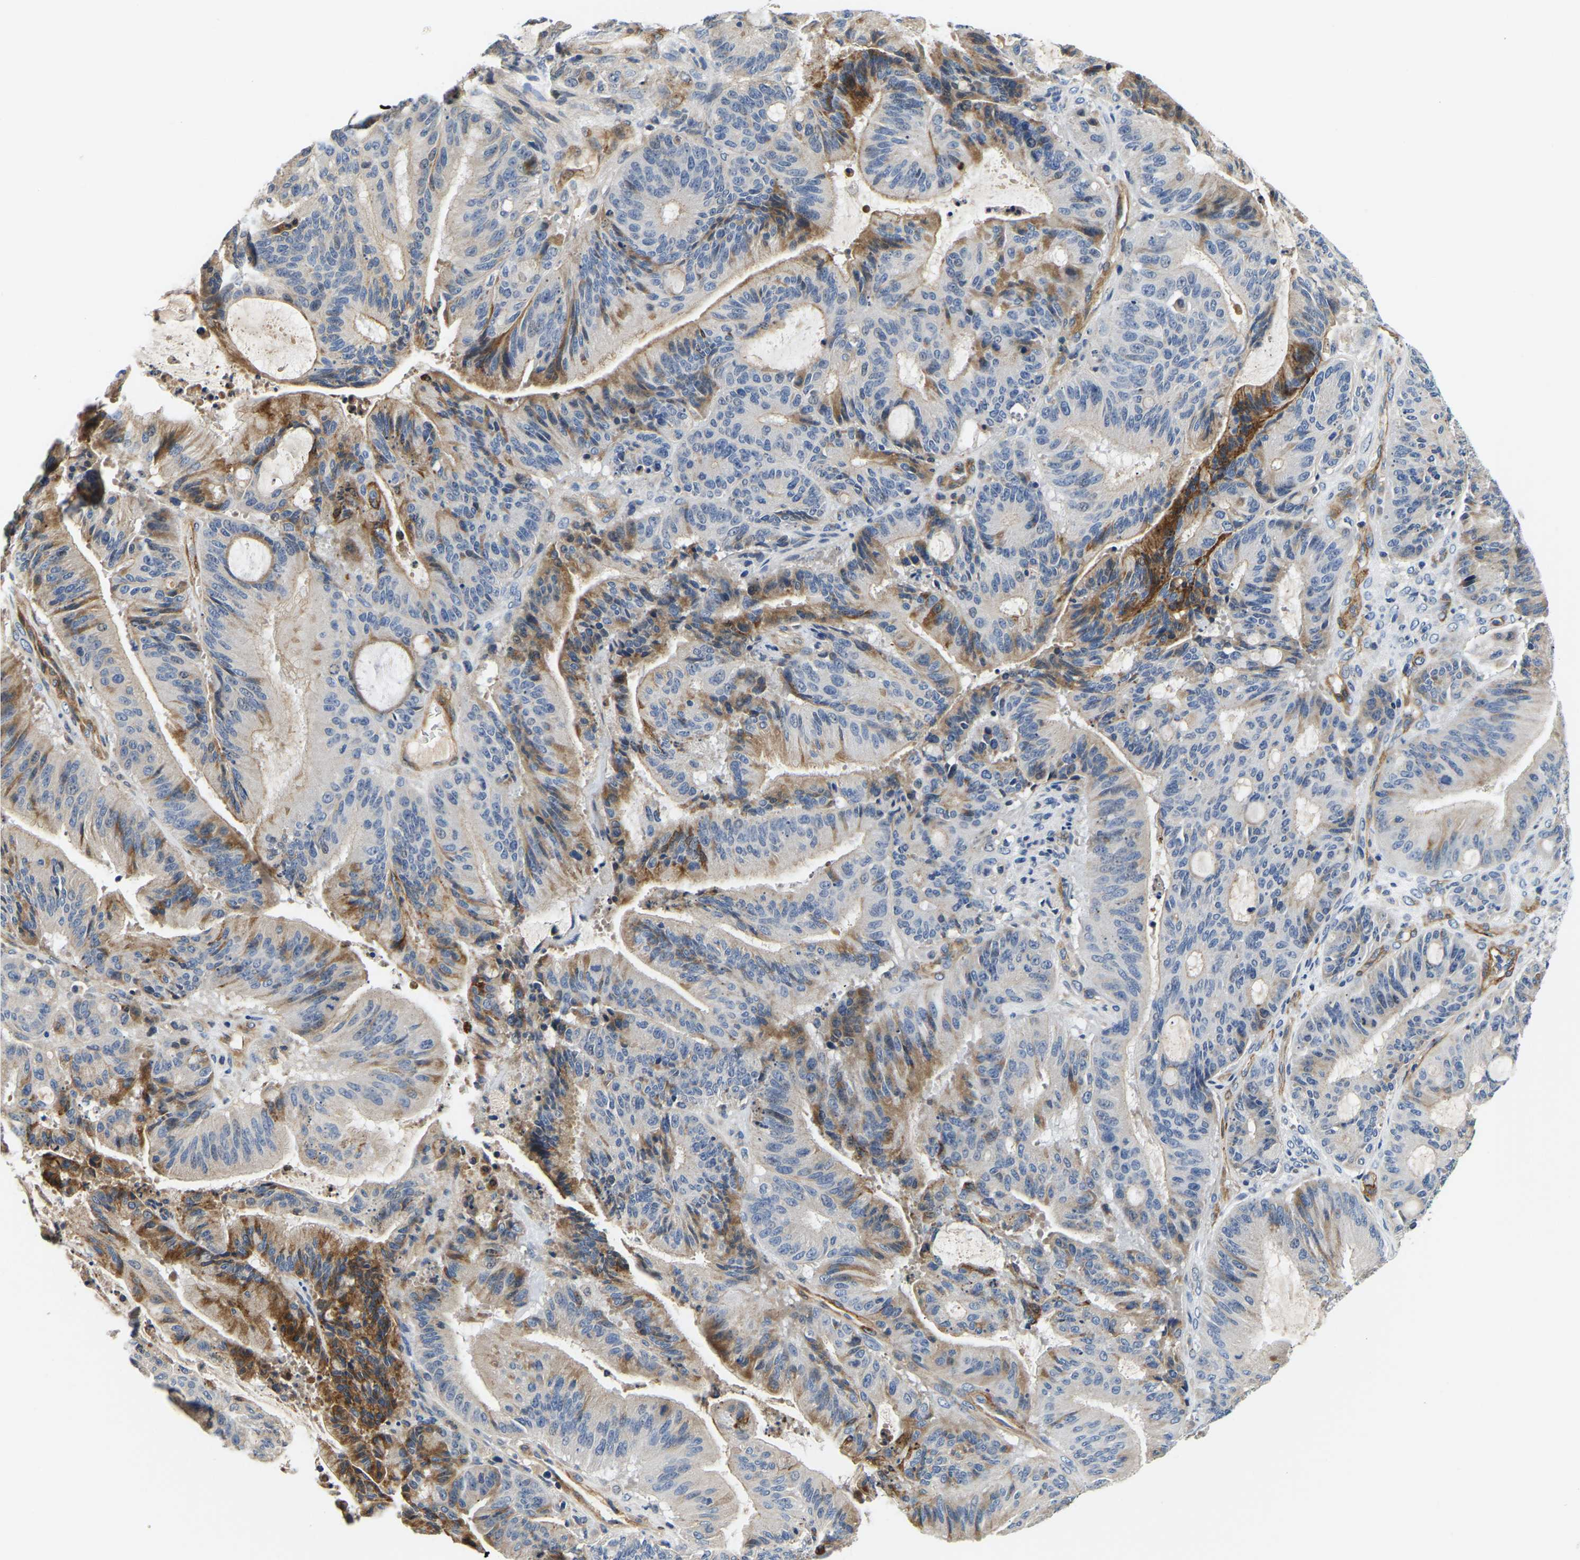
{"staining": {"intensity": "moderate", "quantity": "<25%", "location": "cytoplasmic/membranous"}, "tissue": "liver cancer", "cell_type": "Tumor cells", "image_type": "cancer", "snomed": [{"axis": "morphology", "description": "Normal tissue, NOS"}, {"axis": "morphology", "description": "Cholangiocarcinoma"}, {"axis": "topography", "description": "Liver"}, {"axis": "topography", "description": "Peripheral nerve tissue"}], "caption": "Human liver cholangiocarcinoma stained with a brown dye exhibits moderate cytoplasmic/membranous positive expression in about <25% of tumor cells.", "gene": "LIAS", "patient": {"sex": "female", "age": 73}}